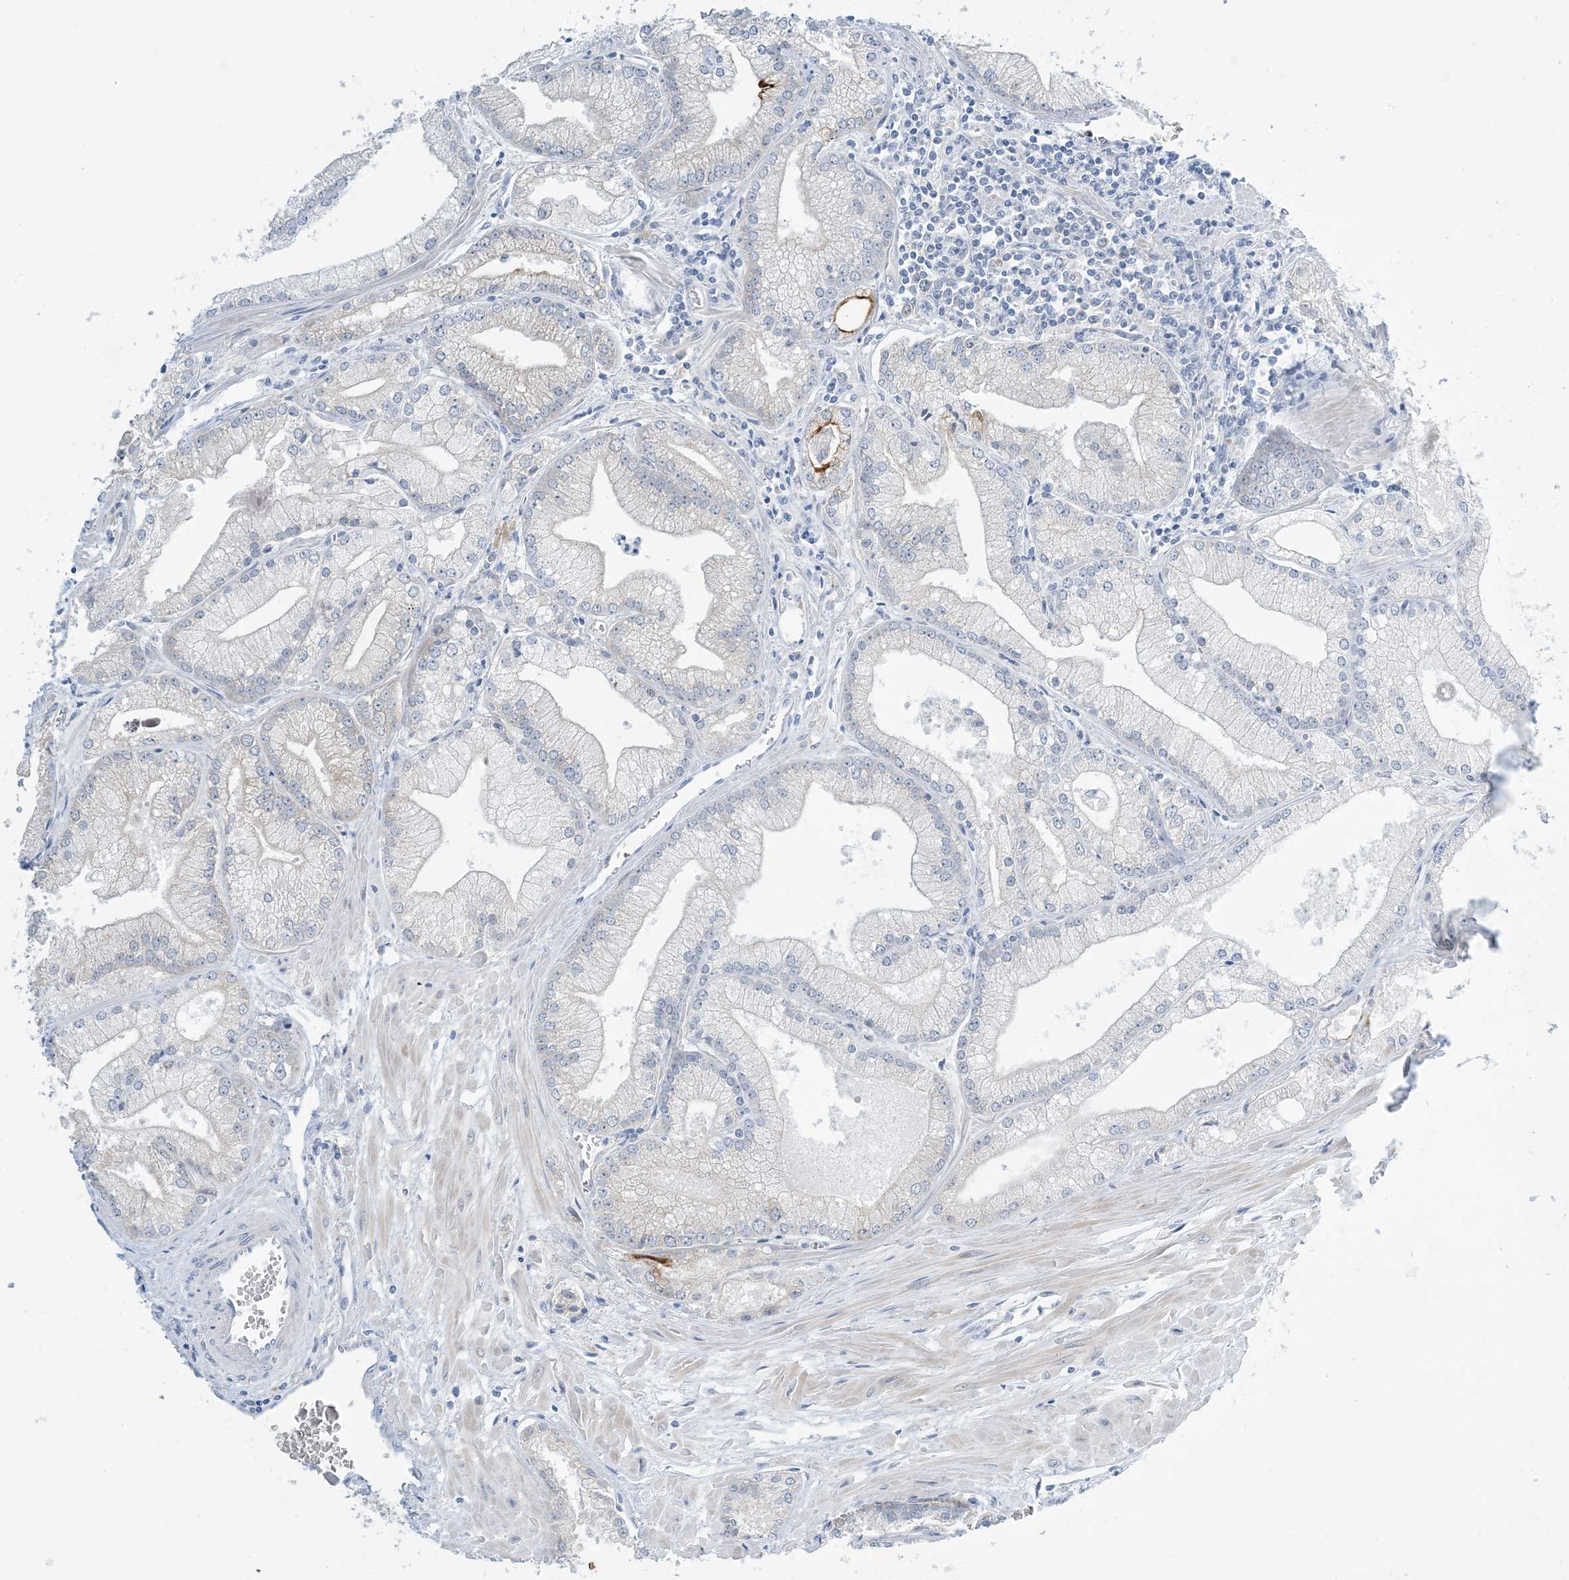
{"staining": {"intensity": "negative", "quantity": "none", "location": "none"}, "tissue": "prostate cancer", "cell_type": "Tumor cells", "image_type": "cancer", "snomed": [{"axis": "morphology", "description": "Adenocarcinoma, Low grade"}, {"axis": "topography", "description": "Prostate"}], "caption": "The IHC image has no significant staining in tumor cells of prostate cancer (low-grade adenocarcinoma) tissue.", "gene": "MRPS18A", "patient": {"sex": "male", "age": 67}}